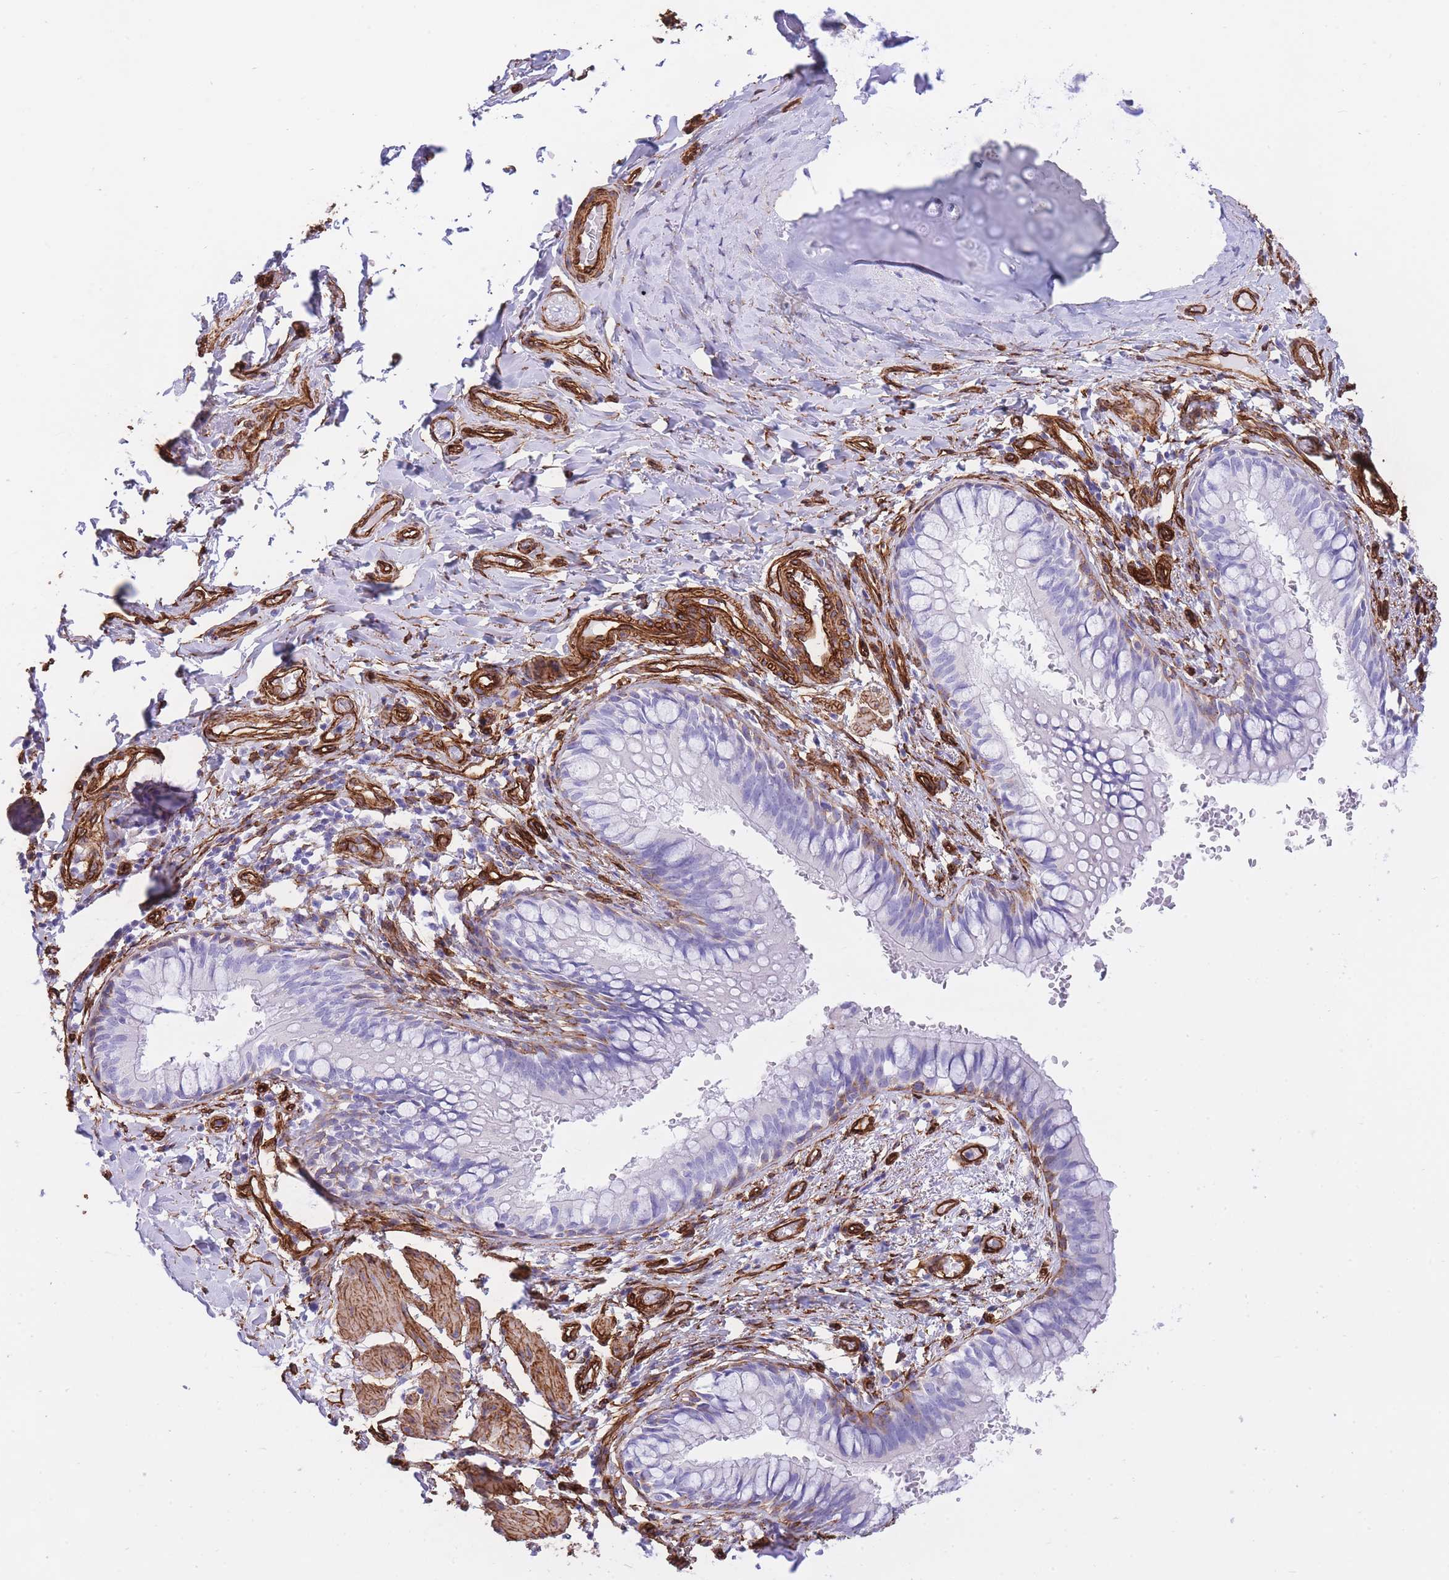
{"staining": {"intensity": "moderate", "quantity": "<25%", "location": "cytoplasmic/membranous"}, "tissue": "bronchus", "cell_type": "Respiratory epithelial cells", "image_type": "normal", "snomed": [{"axis": "morphology", "description": "Normal tissue, NOS"}, {"axis": "topography", "description": "Cartilage tissue"}, {"axis": "topography", "description": "Bronchus"}], "caption": "Immunohistochemistry (IHC) of normal human bronchus reveals low levels of moderate cytoplasmic/membranous expression in approximately <25% of respiratory epithelial cells.", "gene": "CAVIN1", "patient": {"sex": "female", "age": 36}}